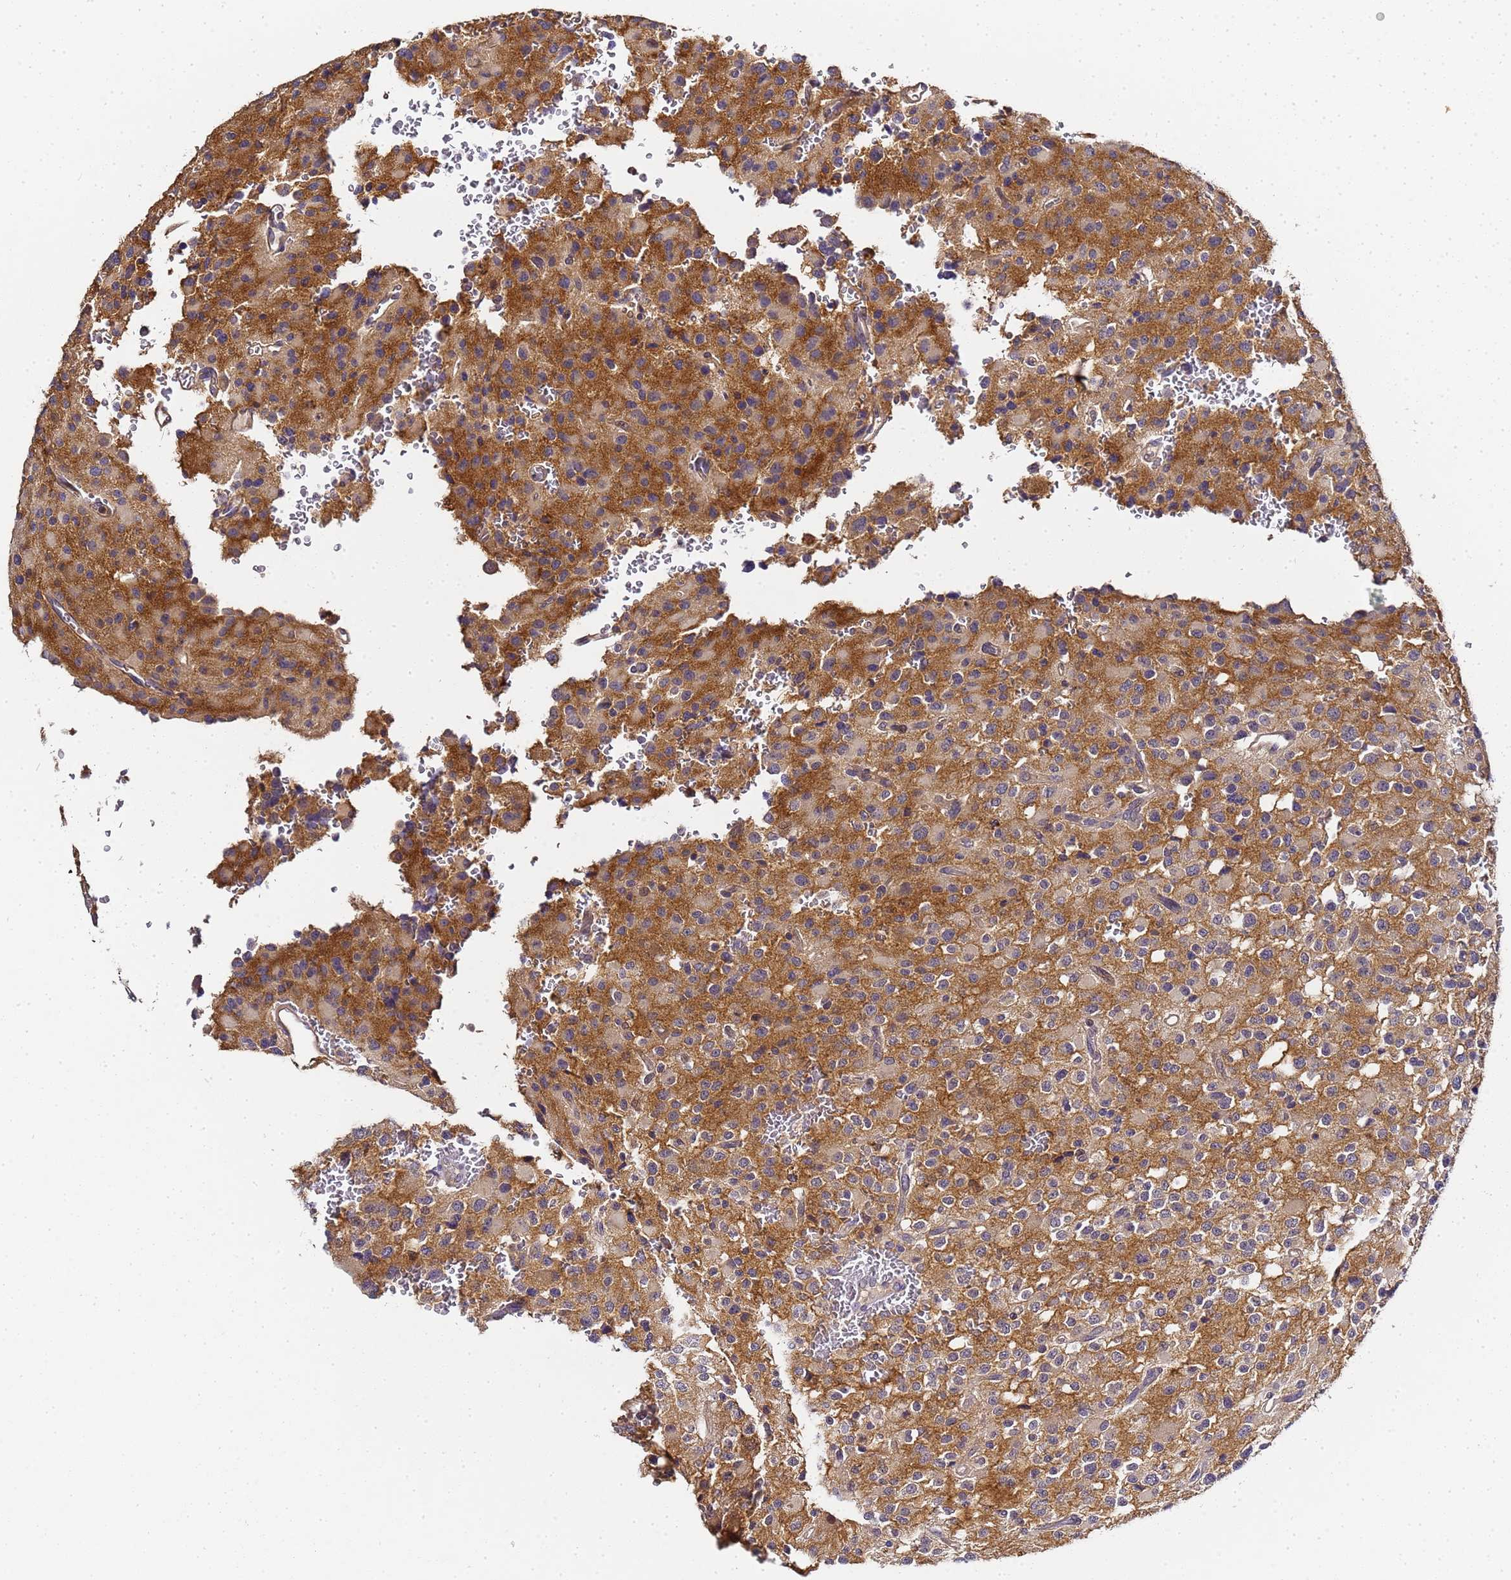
{"staining": {"intensity": "moderate", "quantity": "<25%", "location": "cytoplasmic/membranous"}, "tissue": "glioma", "cell_type": "Tumor cells", "image_type": "cancer", "snomed": [{"axis": "morphology", "description": "Glioma, malignant, High grade"}, {"axis": "topography", "description": "Brain"}], "caption": "Human malignant glioma (high-grade) stained with a brown dye displays moderate cytoplasmic/membranous positive staining in approximately <25% of tumor cells.", "gene": "LGI4", "patient": {"sex": "male", "age": 34}}